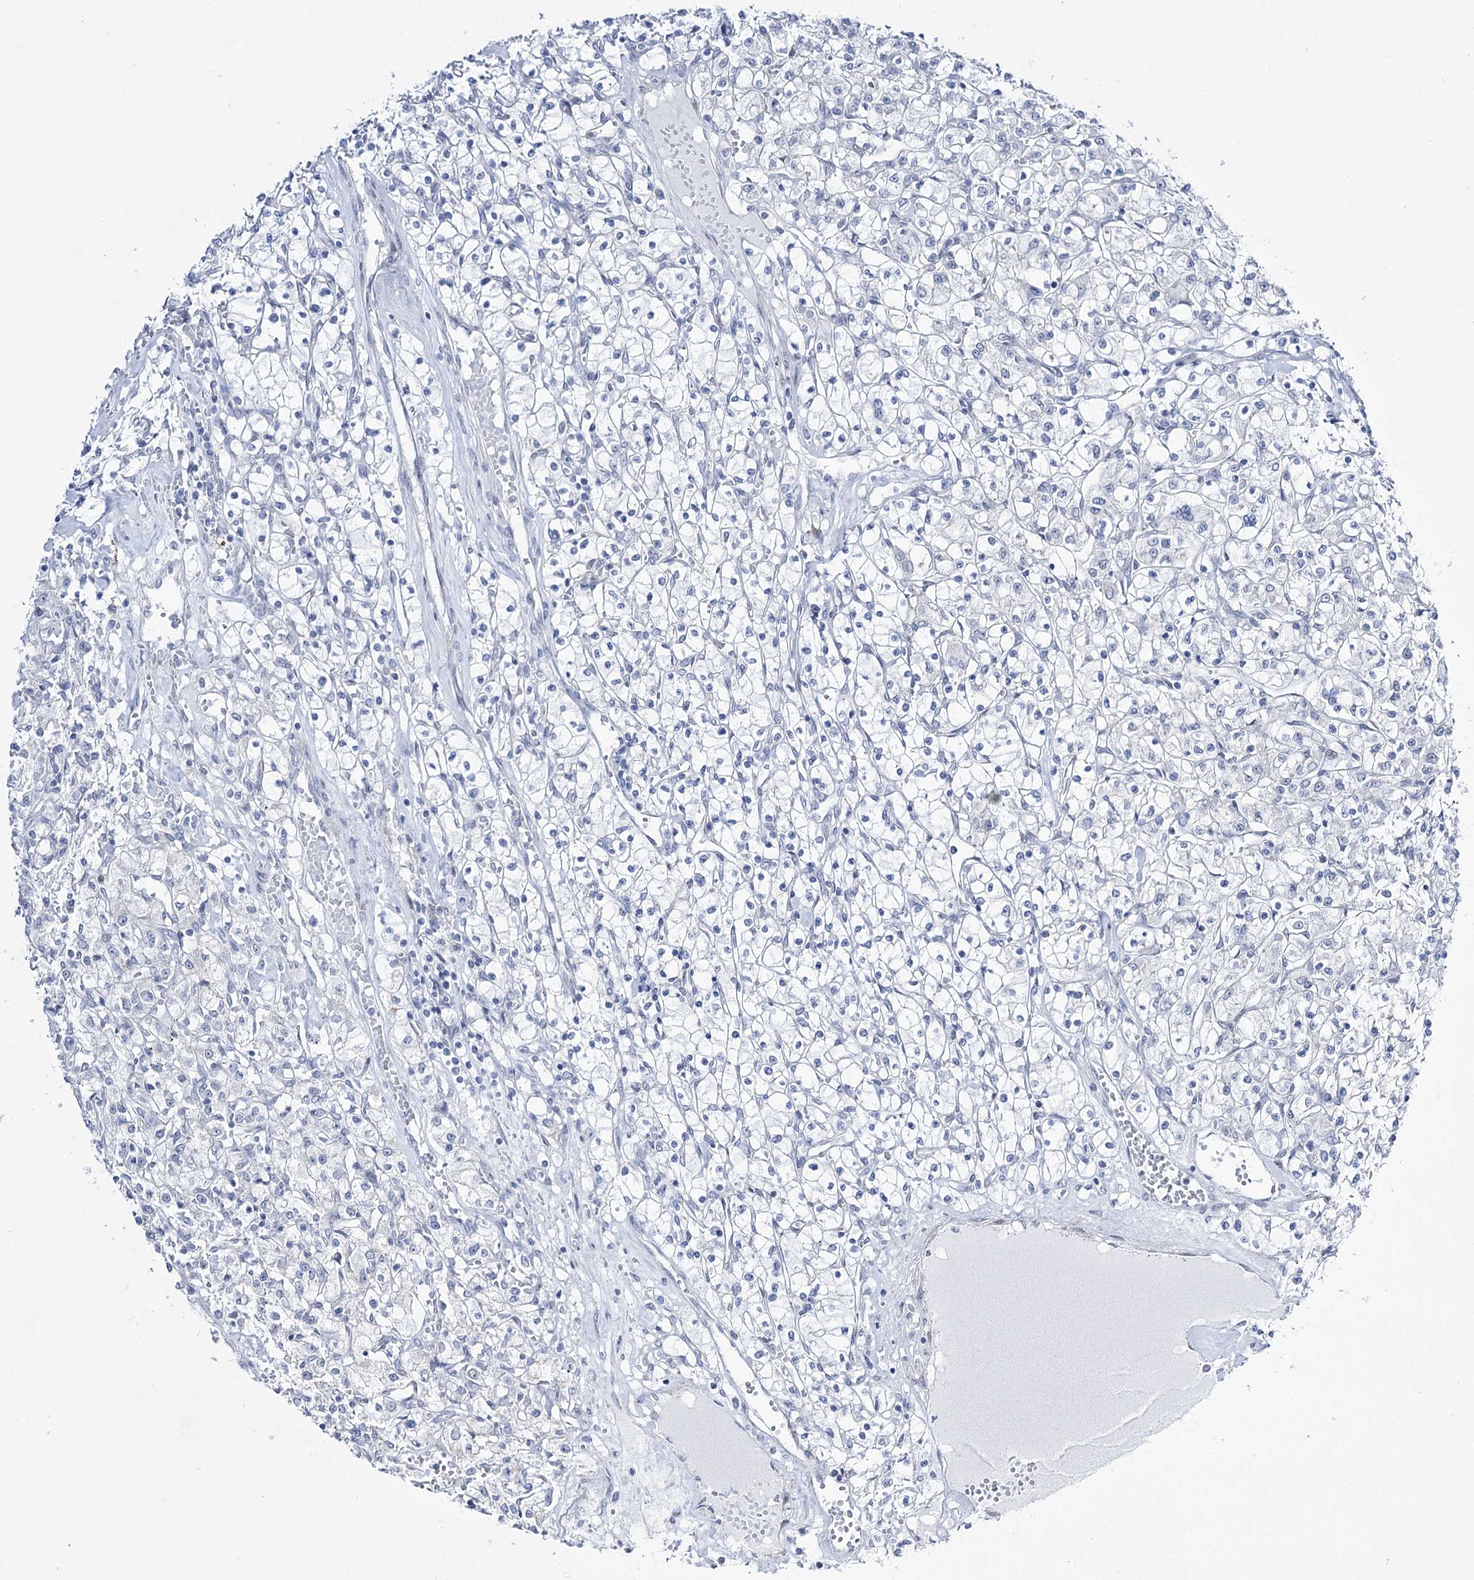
{"staining": {"intensity": "negative", "quantity": "none", "location": "none"}, "tissue": "renal cancer", "cell_type": "Tumor cells", "image_type": "cancer", "snomed": [{"axis": "morphology", "description": "Adenocarcinoma, NOS"}, {"axis": "topography", "description": "Kidney"}], "caption": "Immunohistochemical staining of renal cancer displays no significant staining in tumor cells.", "gene": "RBM15B", "patient": {"sex": "female", "age": 59}}